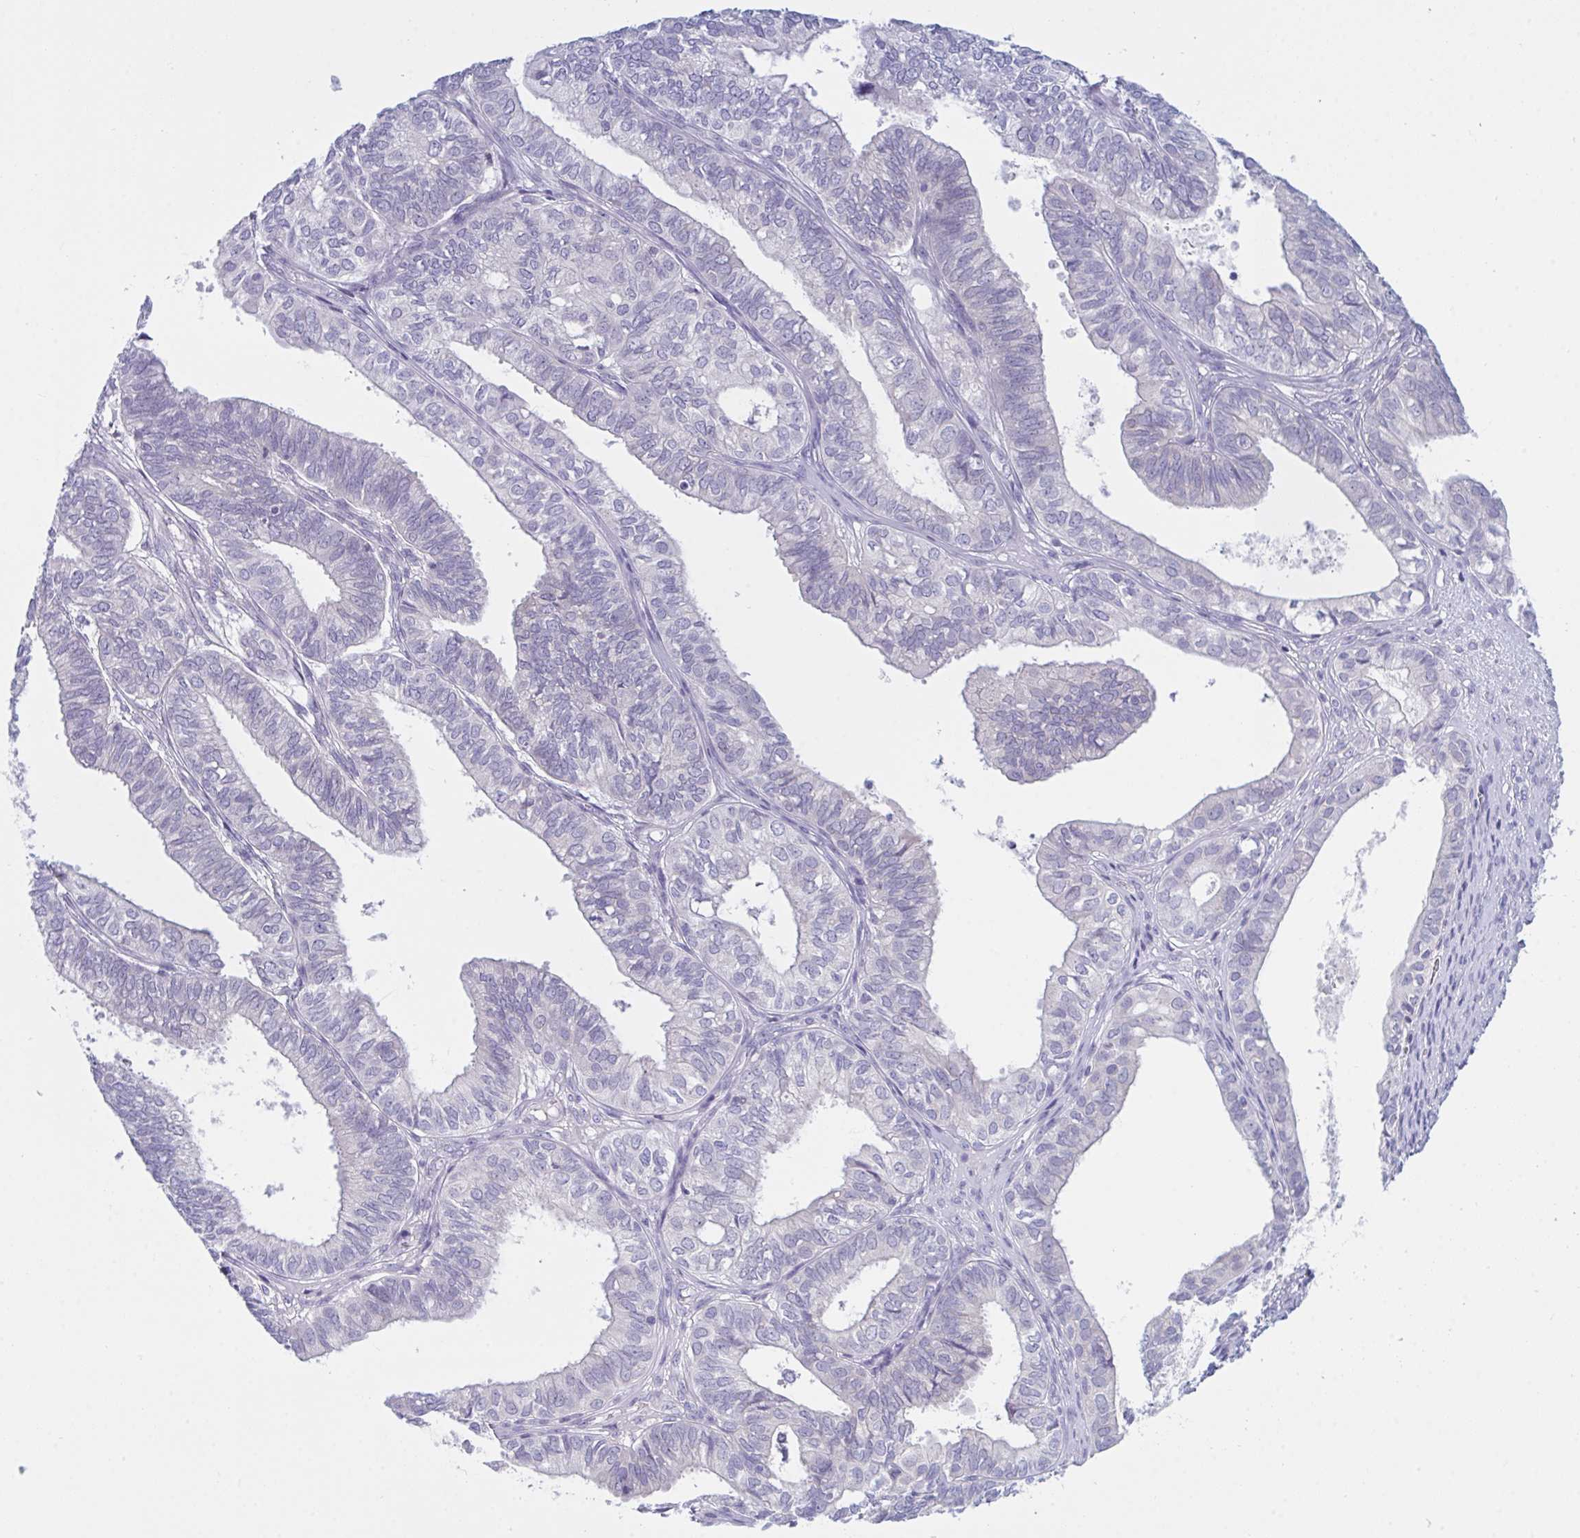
{"staining": {"intensity": "negative", "quantity": "none", "location": "none"}, "tissue": "ovarian cancer", "cell_type": "Tumor cells", "image_type": "cancer", "snomed": [{"axis": "morphology", "description": "Carcinoma, endometroid"}, {"axis": "topography", "description": "Ovary"}], "caption": "IHC image of neoplastic tissue: endometroid carcinoma (ovarian) stained with DAB (3,3'-diaminobenzidine) displays no significant protein positivity in tumor cells.", "gene": "NAA30", "patient": {"sex": "female", "age": 64}}